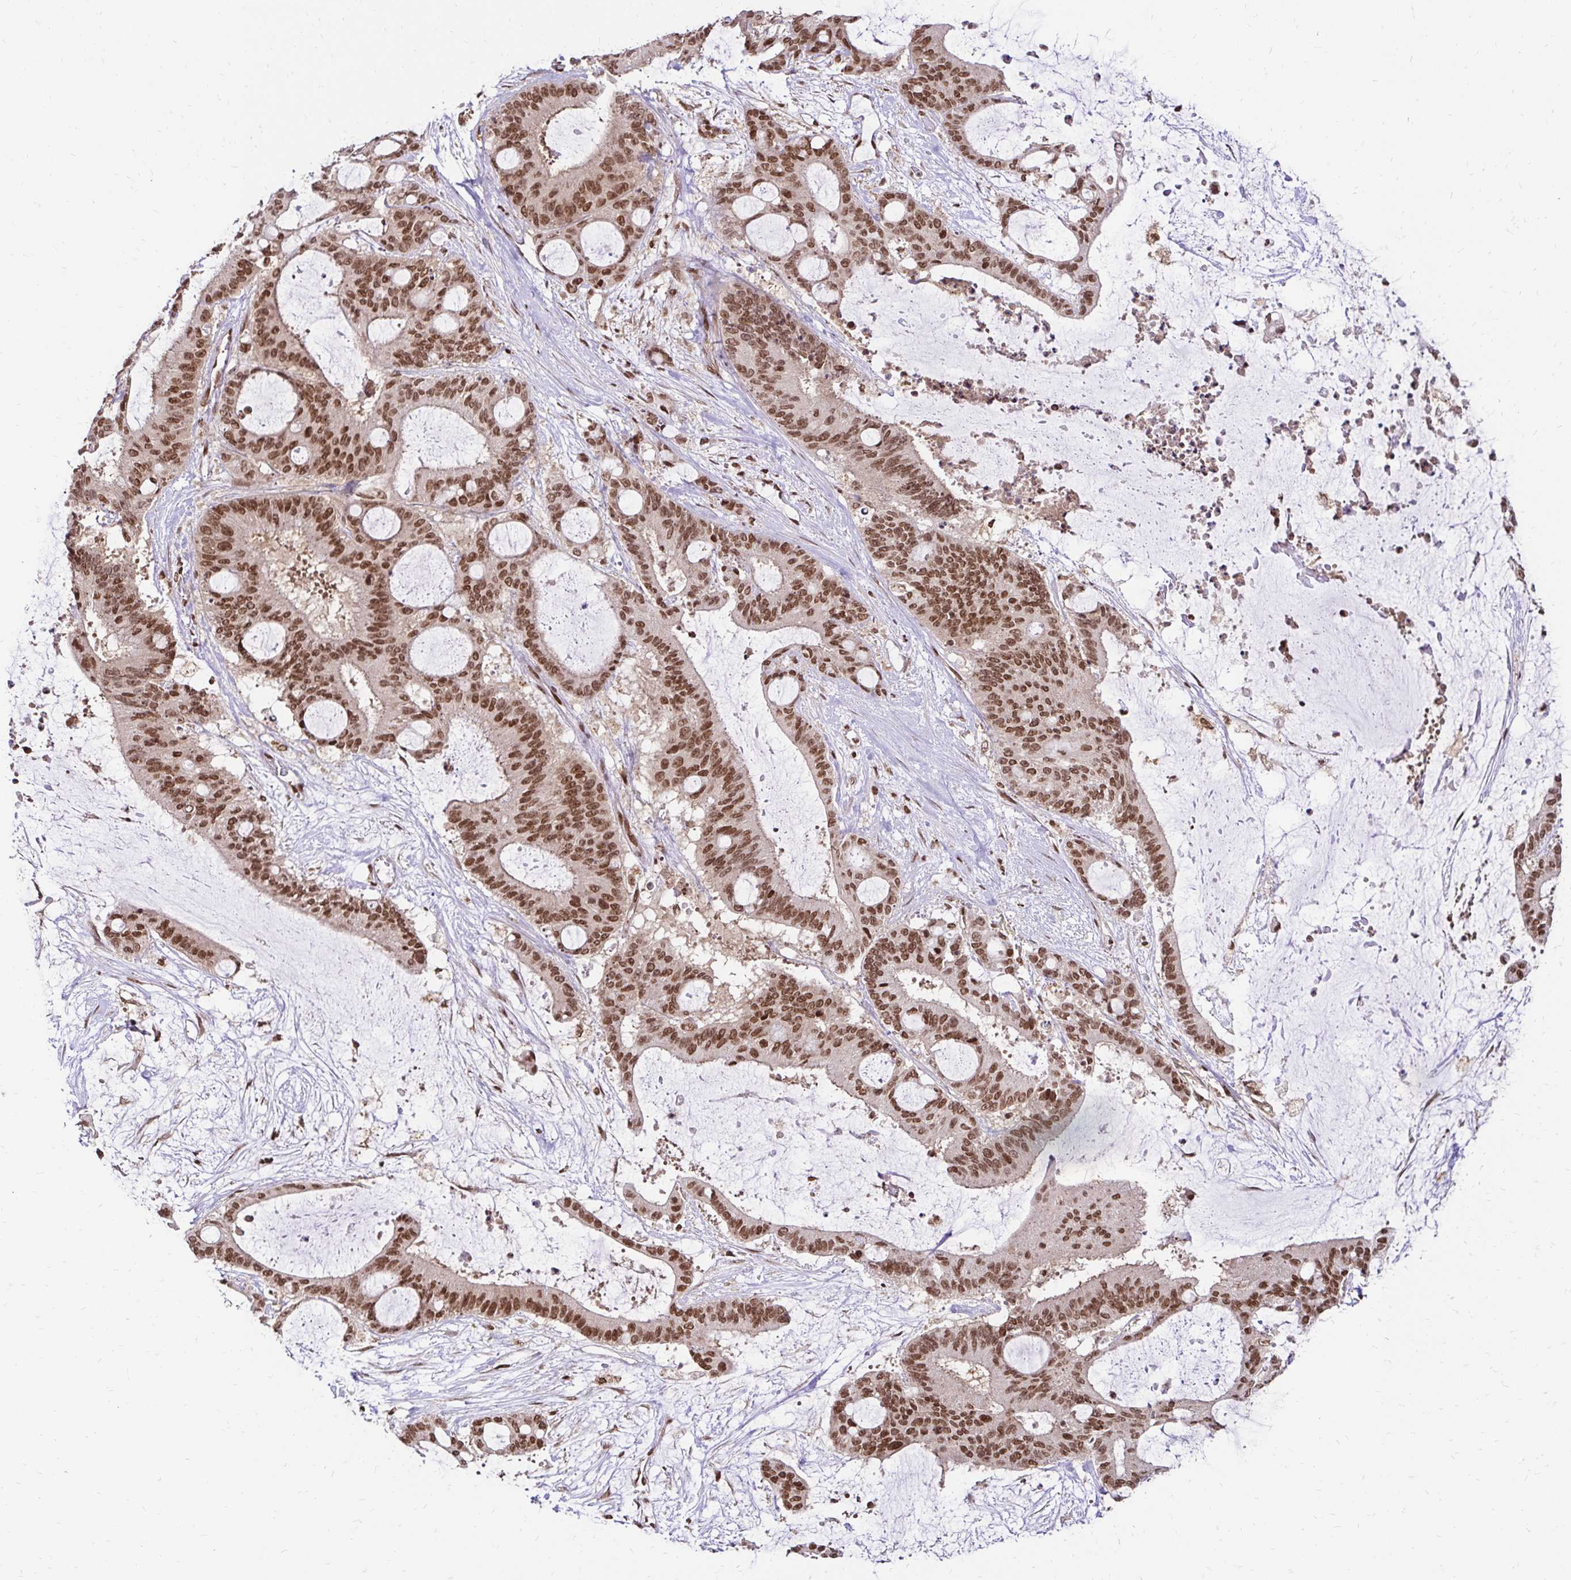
{"staining": {"intensity": "moderate", "quantity": ">75%", "location": "nuclear"}, "tissue": "liver cancer", "cell_type": "Tumor cells", "image_type": "cancer", "snomed": [{"axis": "morphology", "description": "Normal tissue, NOS"}, {"axis": "morphology", "description": "Cholangiocarcinoma"}, {"axis": "topography", "description": "Liver"}, {"axis": "topography", "description": "Peripheral nerve tissue"}], "caption": "DAB immunohistochemical staining of cholangiocarcinoma (liver) displays moderate nuclear protein positivity in about >75% of tumor cells.", "gene": "GLYR1", "patient": {"sex": "female", "age": 73}}